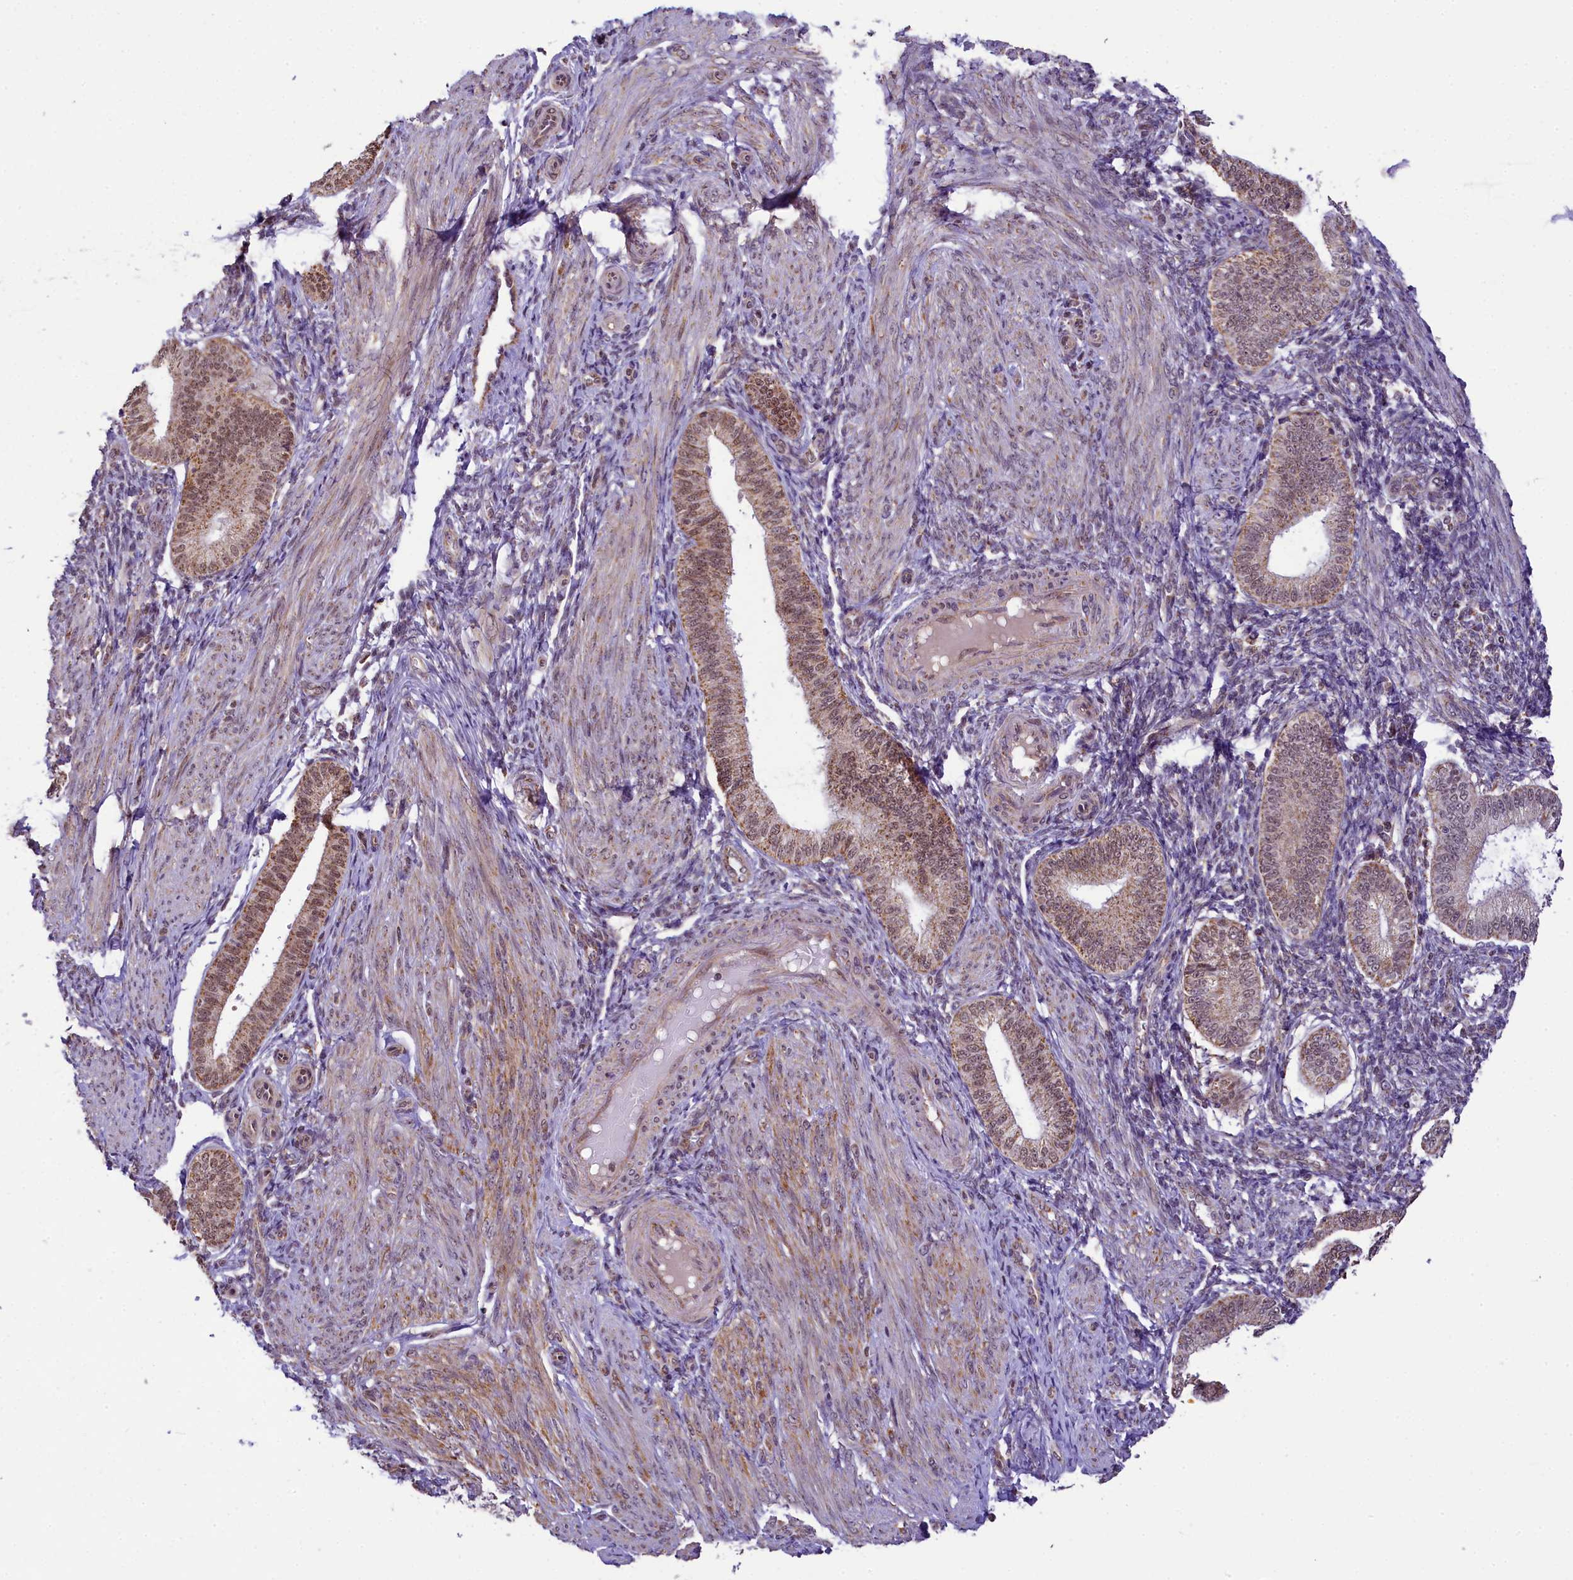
{"staining": {"intensity": "moderate", "quantity": "25%-75%", "location": "cytoplasmic/membranous,nuclear"}, "tissue": "endometrium", "cell_type": "Cells in endometrial stroma", "image_type": "normal", "snomed": [{"axis": "morphology", "description": "Normal tissue, NOS"}, {"axis": "topography", "description": "Endometrium"}], "caption": "Endometrium stained with a brown dye shows moderate cytoplasmic/membranous,nuclear positive expression in approximately 25%-75% of cells in endometrial stroma.", "gene": "PAF1", "patient": {"sex": "female", "age": 39}}